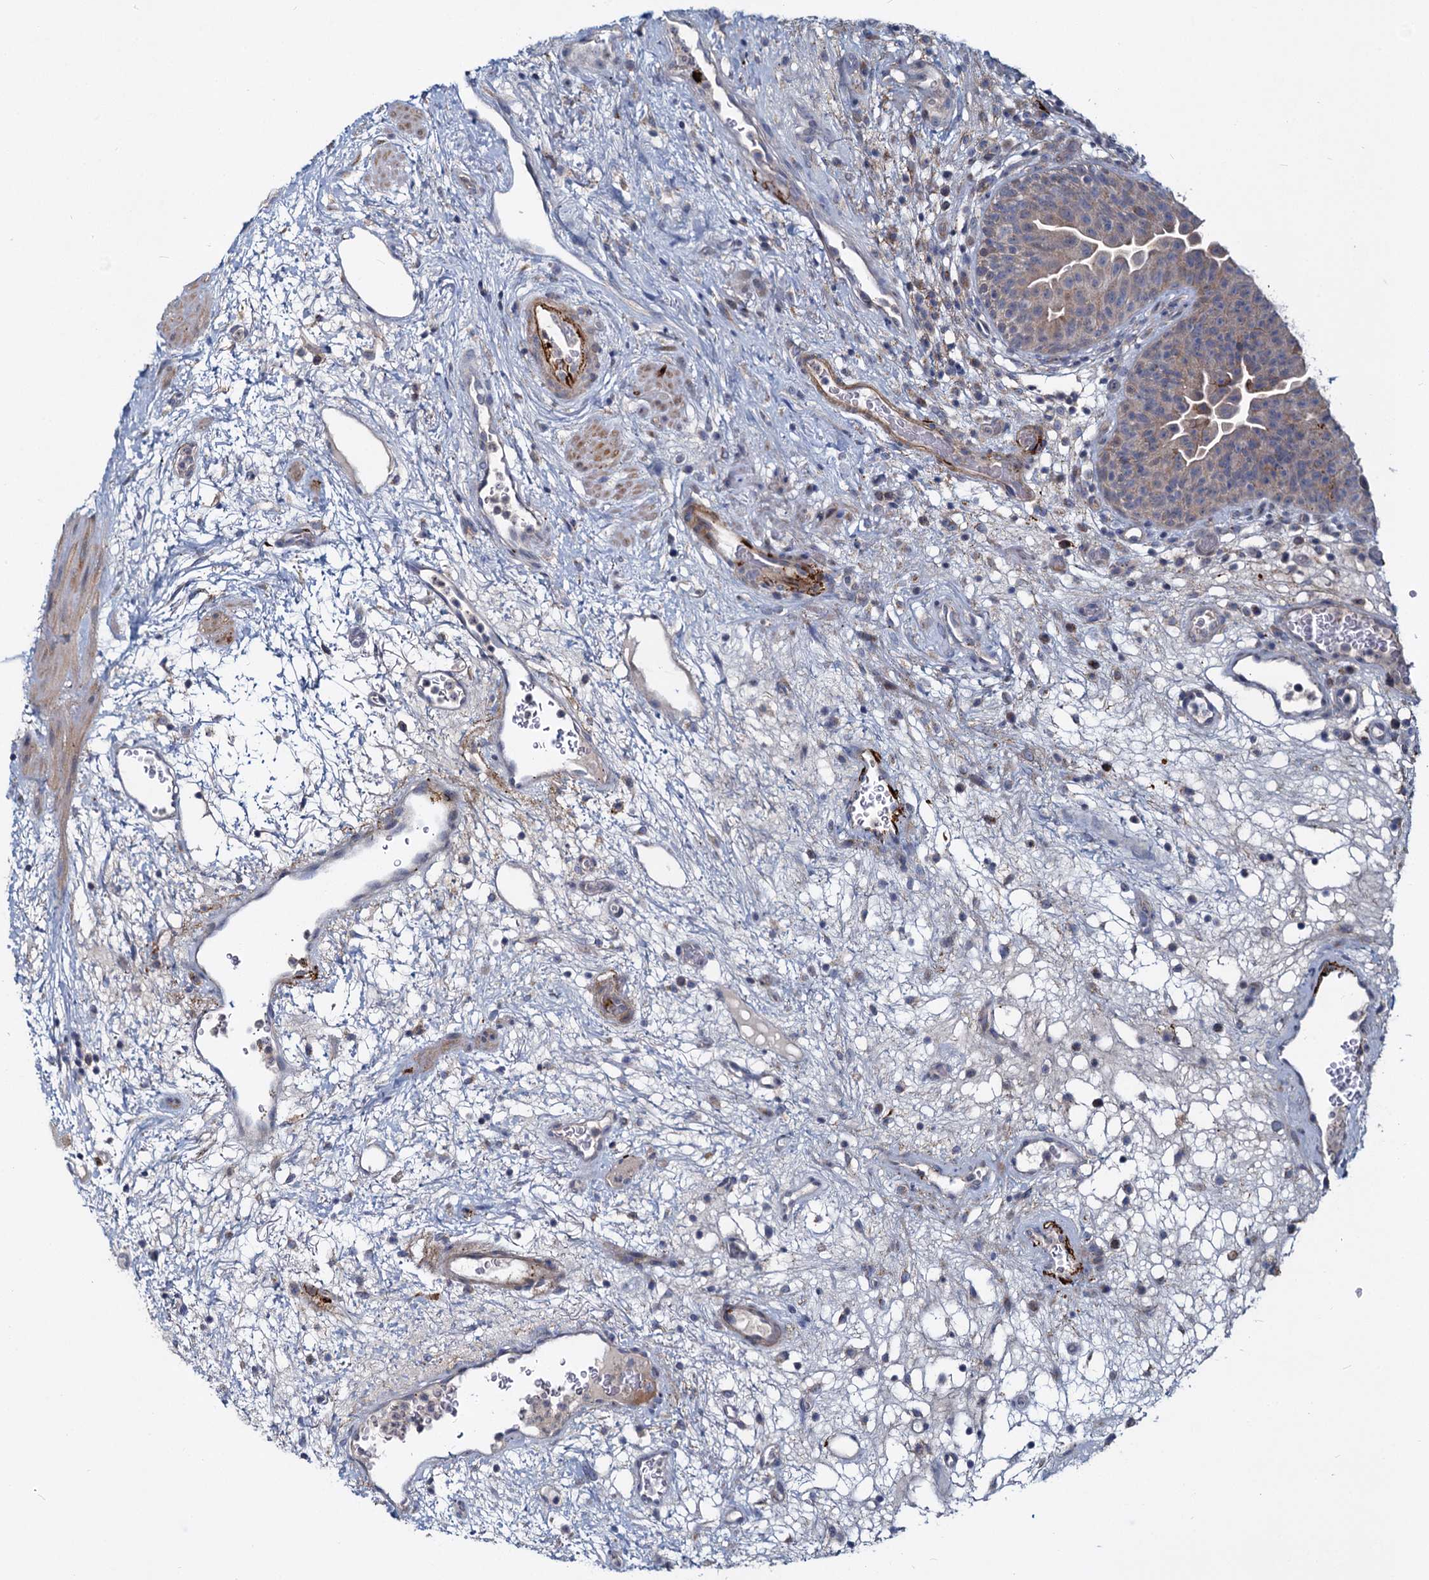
{"staining": {"intensity": "weak", "quantity": ">75%", "location": "cytoplasmic/membranous"}, "tissue": "urinary bladder", "cell_type": "Urothelial cells", "image_type": "normal", "snomed": [{"axis": "morphology", "description": "Normal tissue, NOS"}, {"axis": "topography", "description": "Urinary bladder"}], "caption": "A micrograph of human urinary bladder stained for a protein shows weak cytoplasmic/membranous brown staining in urothelial cells.", "gene": "DCUN1D2", "patient": {"sex": "male", "age": 71}}